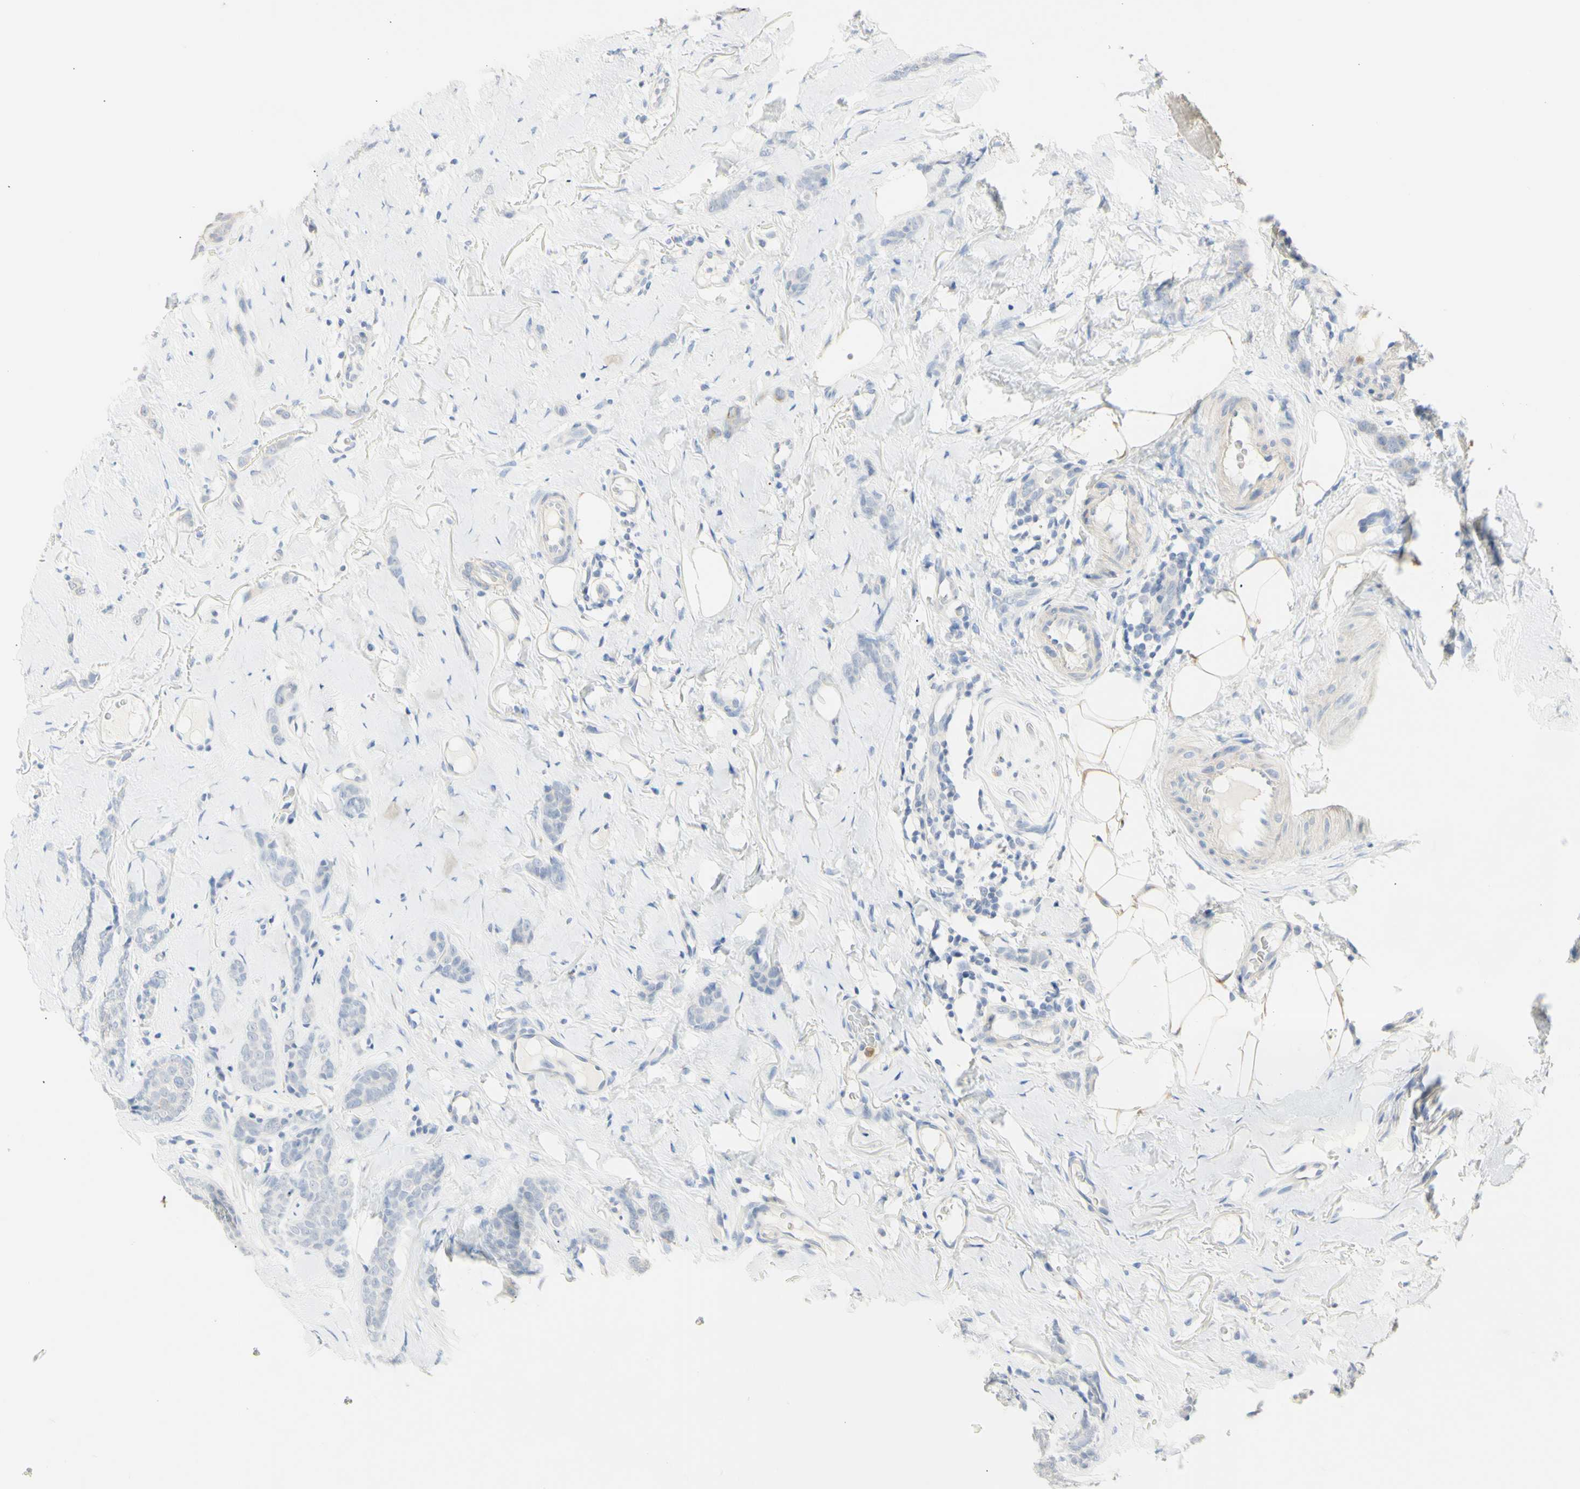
{"staining": {"intensity": "weak", "quantity": "<25%", "location": "cytoplasmic/membranous"}, "tissue": "breast cancer", "cell_type": "Tumor cells", "image_type": "cancer", "snomed": [{"axis": "morphology", "description": "Lobular carcinoma"}, {"axis": "topography", "description": "Skin"}, {"axis": "topography", "description": "Breast"}], "caption": "A micrograph of human breast lobular carcinoma is negative for staining in tumor cells.", "gene": "B4GALNT3", "patient": {"sex": "female", "age": 46}}